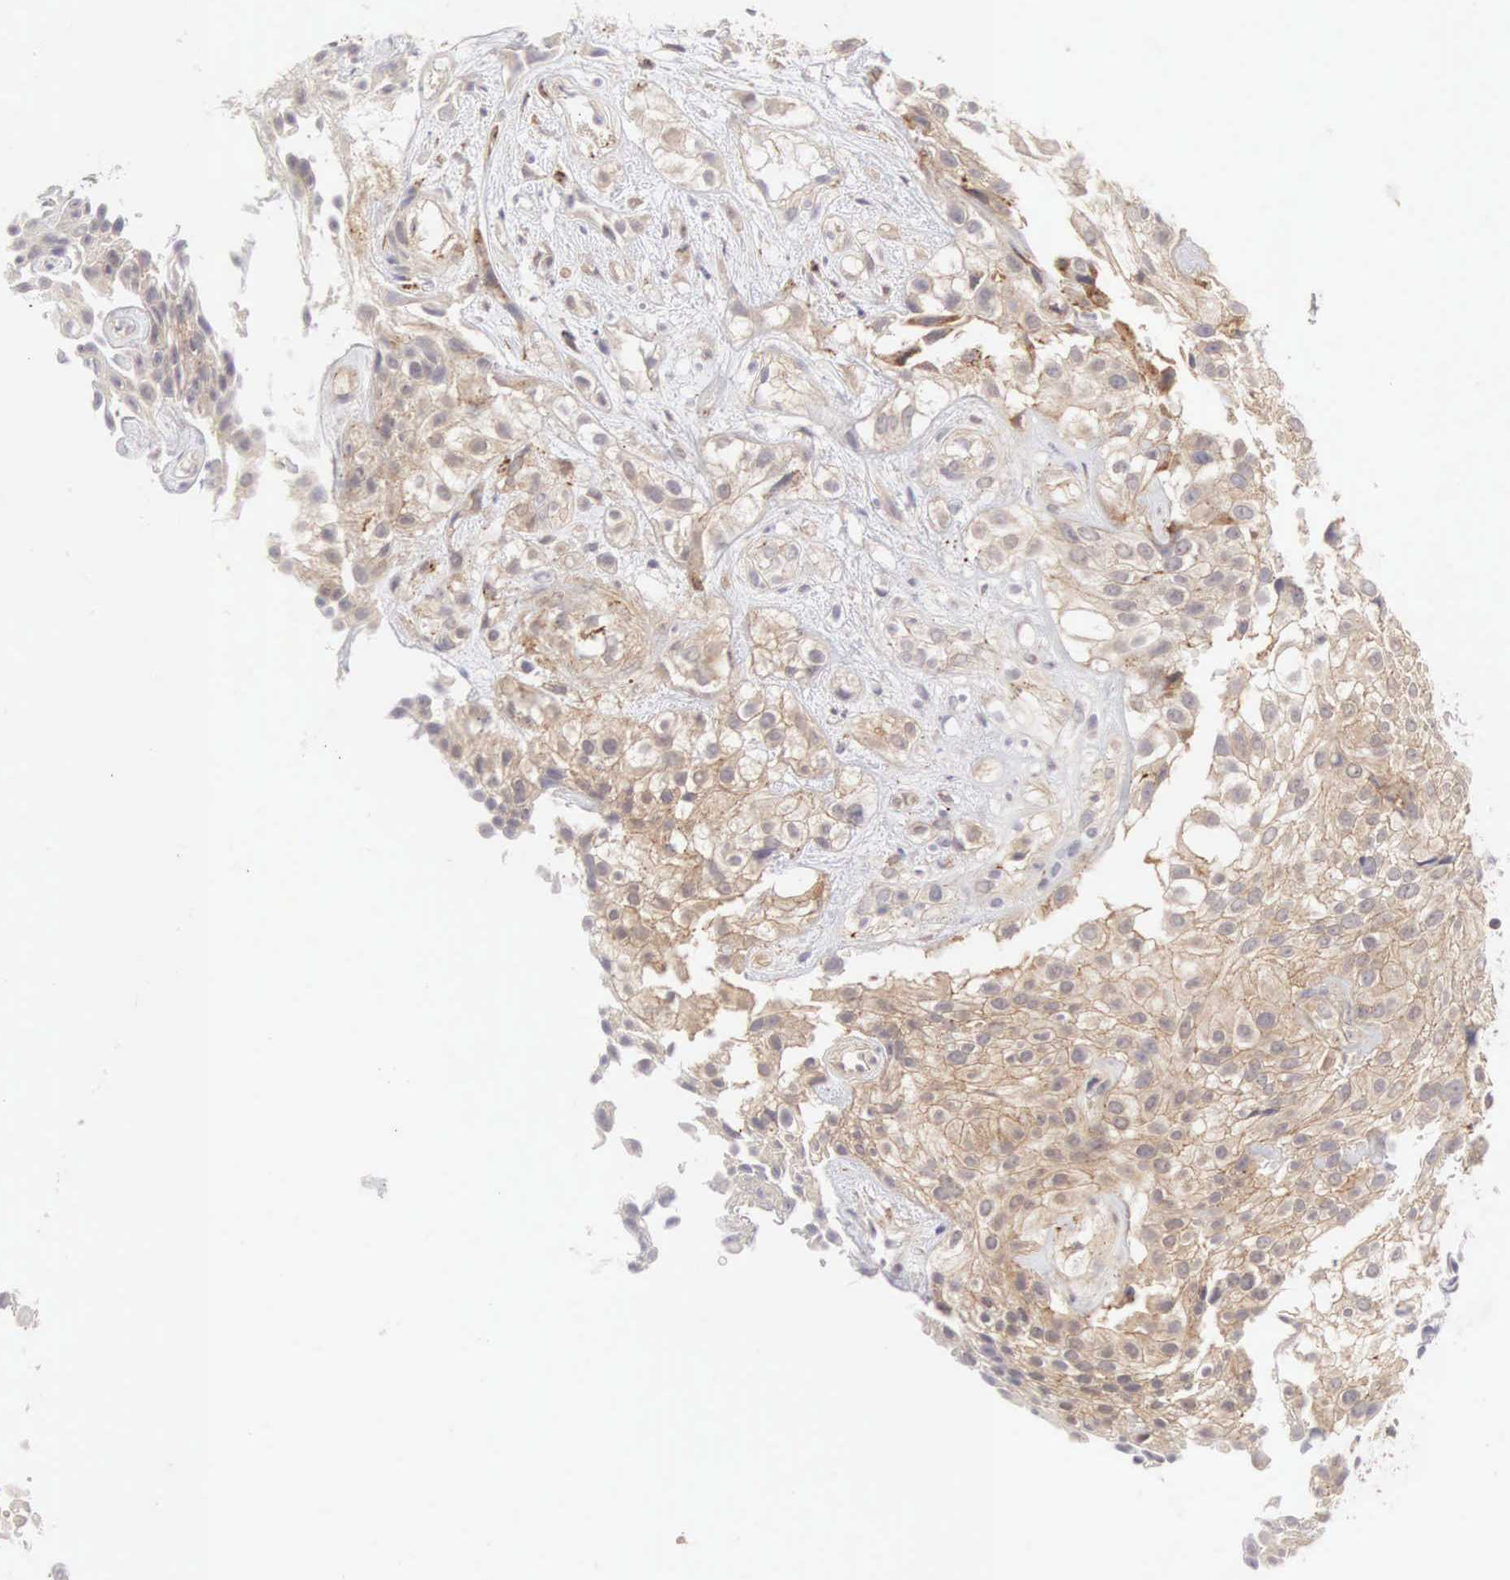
{"staining": {"intensity": "weak", "quantity": ">75%", "location": "cytoplasmic/membranous"}, "tissue": "urothelial cancer", "cell_type": "Tumor cells", "image_type": "cancer", "snomed": [{"axis": "morphology", "description": "Urothelial carcinoma, High grade"}, {"axis": "topography", "description": "Urinary bladder"}], "caption": "This histopathology image reveals urothelial cancer stained with immunohistochemistry to label a protein in brown. The cytoplasmic/membranous of tumor cells show weak positivity for the protein. Nuclei are counter-stained blue.", "gene": "CD1A", "patient": {"sex": "male", "age": 56}}